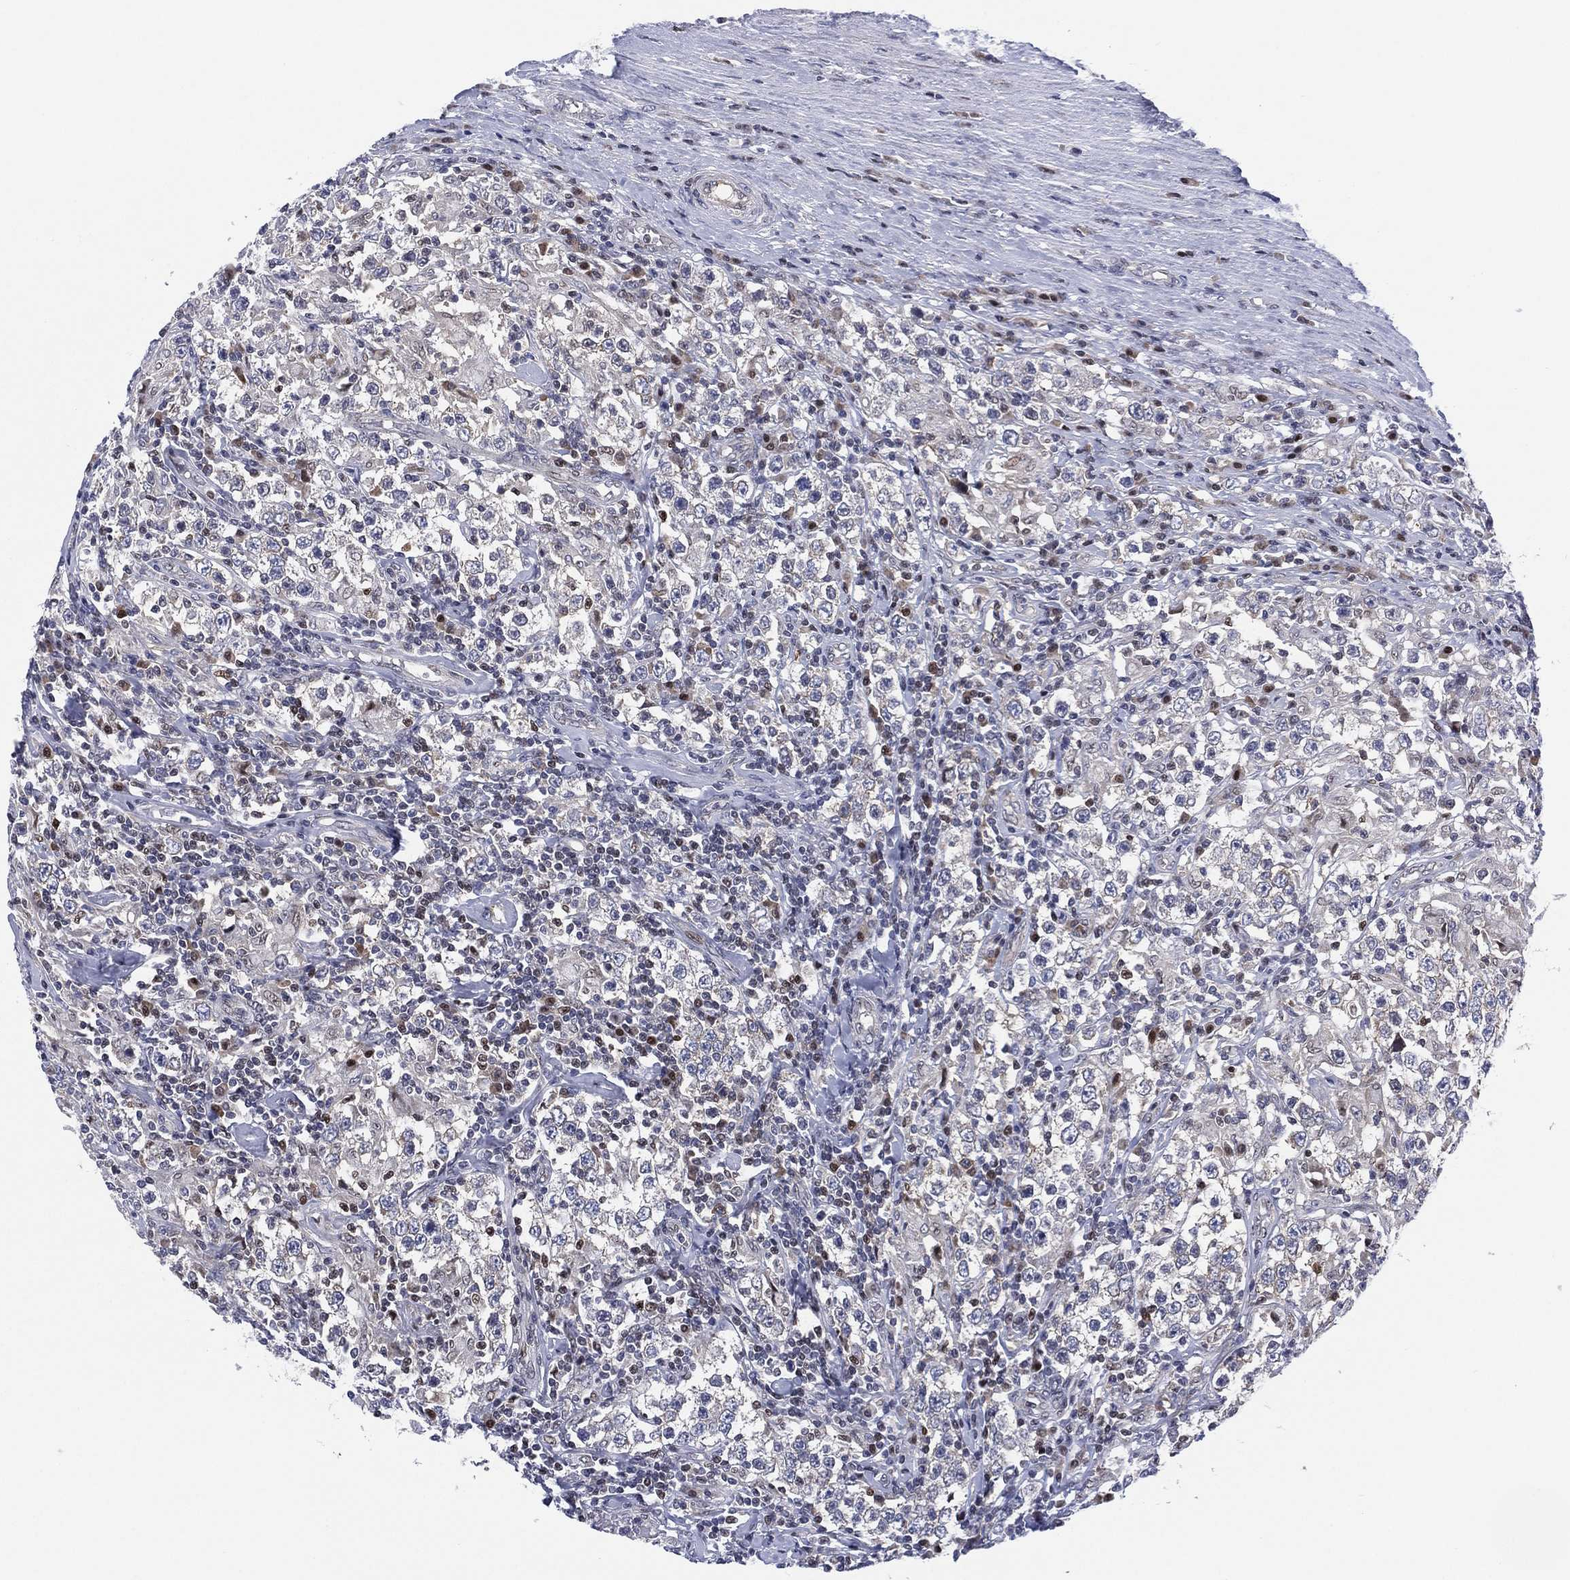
{"staining": {"intensity": "negative", "quantity": "none", "location": "none"}, "tissue": "testis cancer", "cell_type": "Tumor cells", "image_type": "cancer", "snomed": [{"axis": "morphology", "description": "Seminoma, NOS"}, {"axis": "morphology", "description": "Carcinoma, Embryonal, NOS"}, {"axis": "topography", "description": "Testis"}], "caption": "Photomicrograph shows no protein expression in tumor cells of seminoma (testis) tissue. (DAB IHC, high magnification).", "gene": "SLC4A4", "patient": {"sex": "male", "age": 41}}